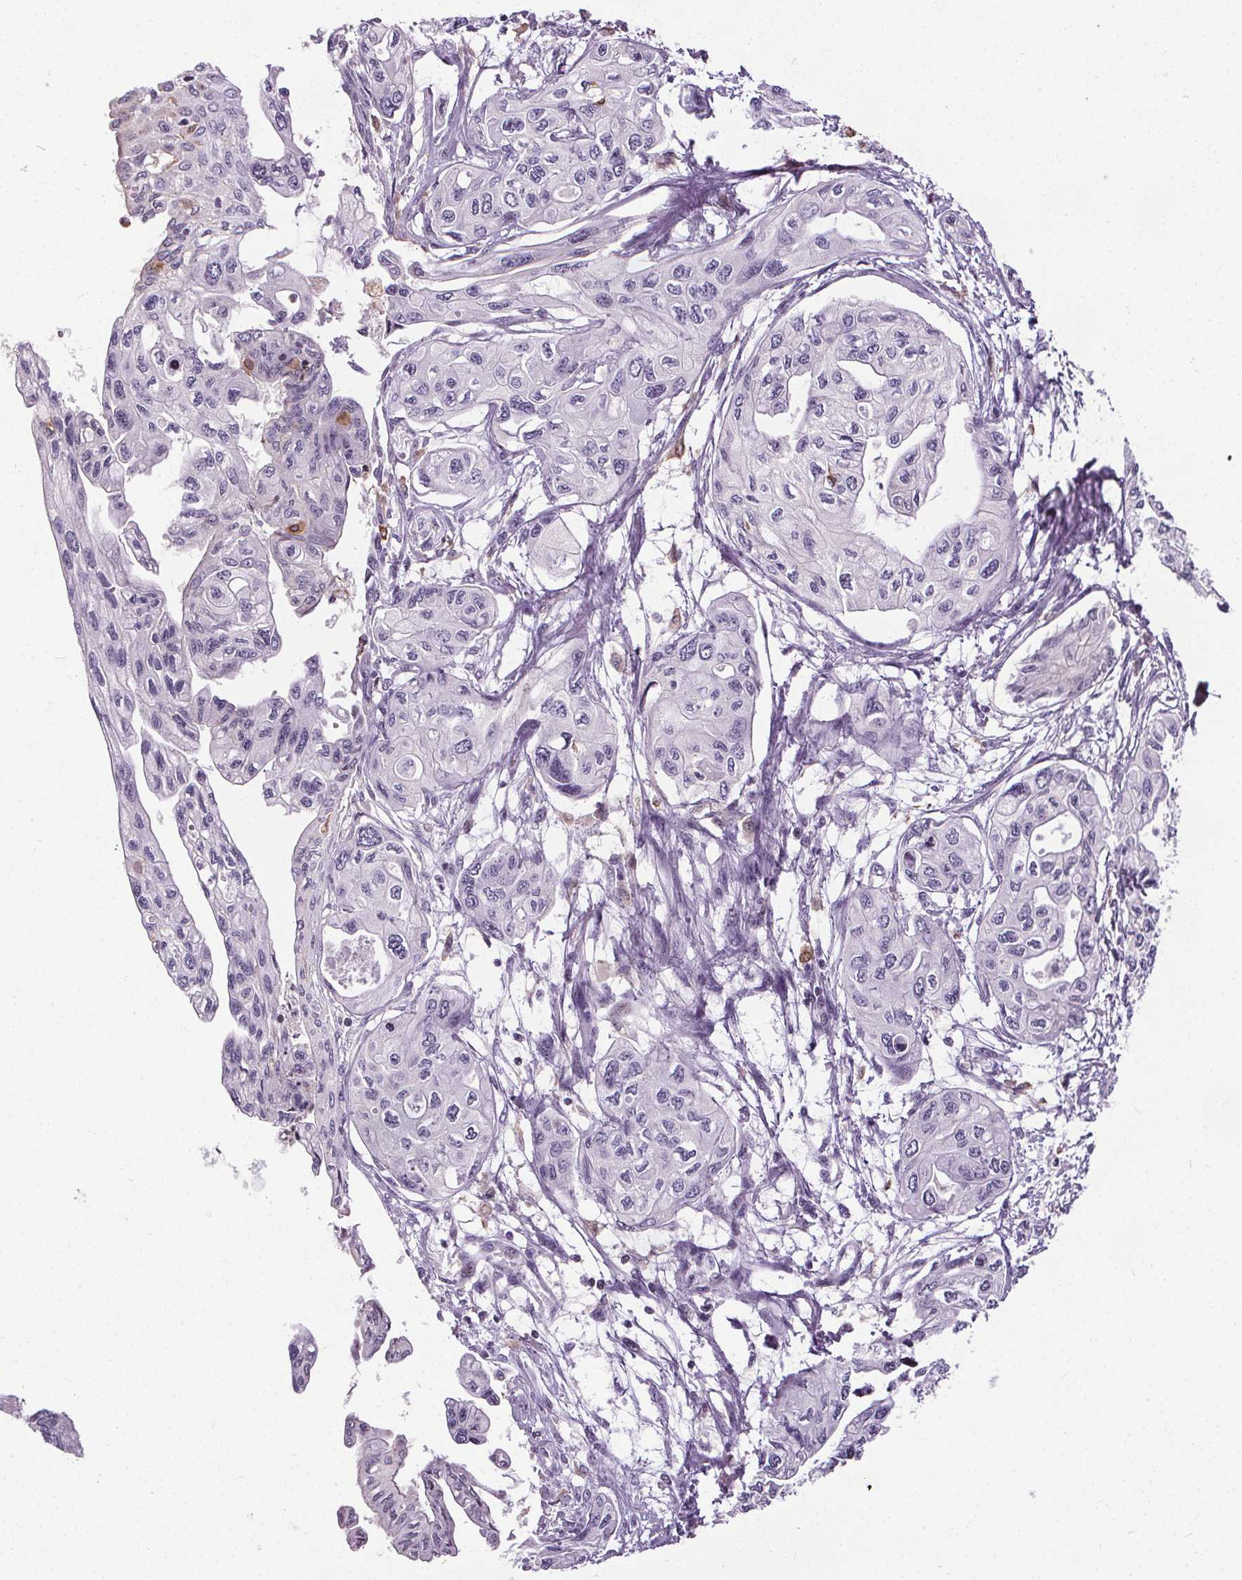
{"staining": {"intensity": "negative", "quantity": "none", "location": "none"}, "tissue": "pancreatic cancer", "cell_type": "Tumor cells", "image_type": "cancer", "snomed": [{"axis": "morphology", "description": "Adenocarcinoma, NOS"}, {"axis": "topography", "description": "Pancreas"}], "caption": "Protein analysis of pancreatic cancer displays no significant staining in tumor cells. (Stains: DAB (3,3'-diaminobenzidine) IHC with hematoxylin counter stain, Microscopy: brightfield microscopy at high magnification).", "gene": "TMEM240", "patient": {"sex": "female", "age": 76}}